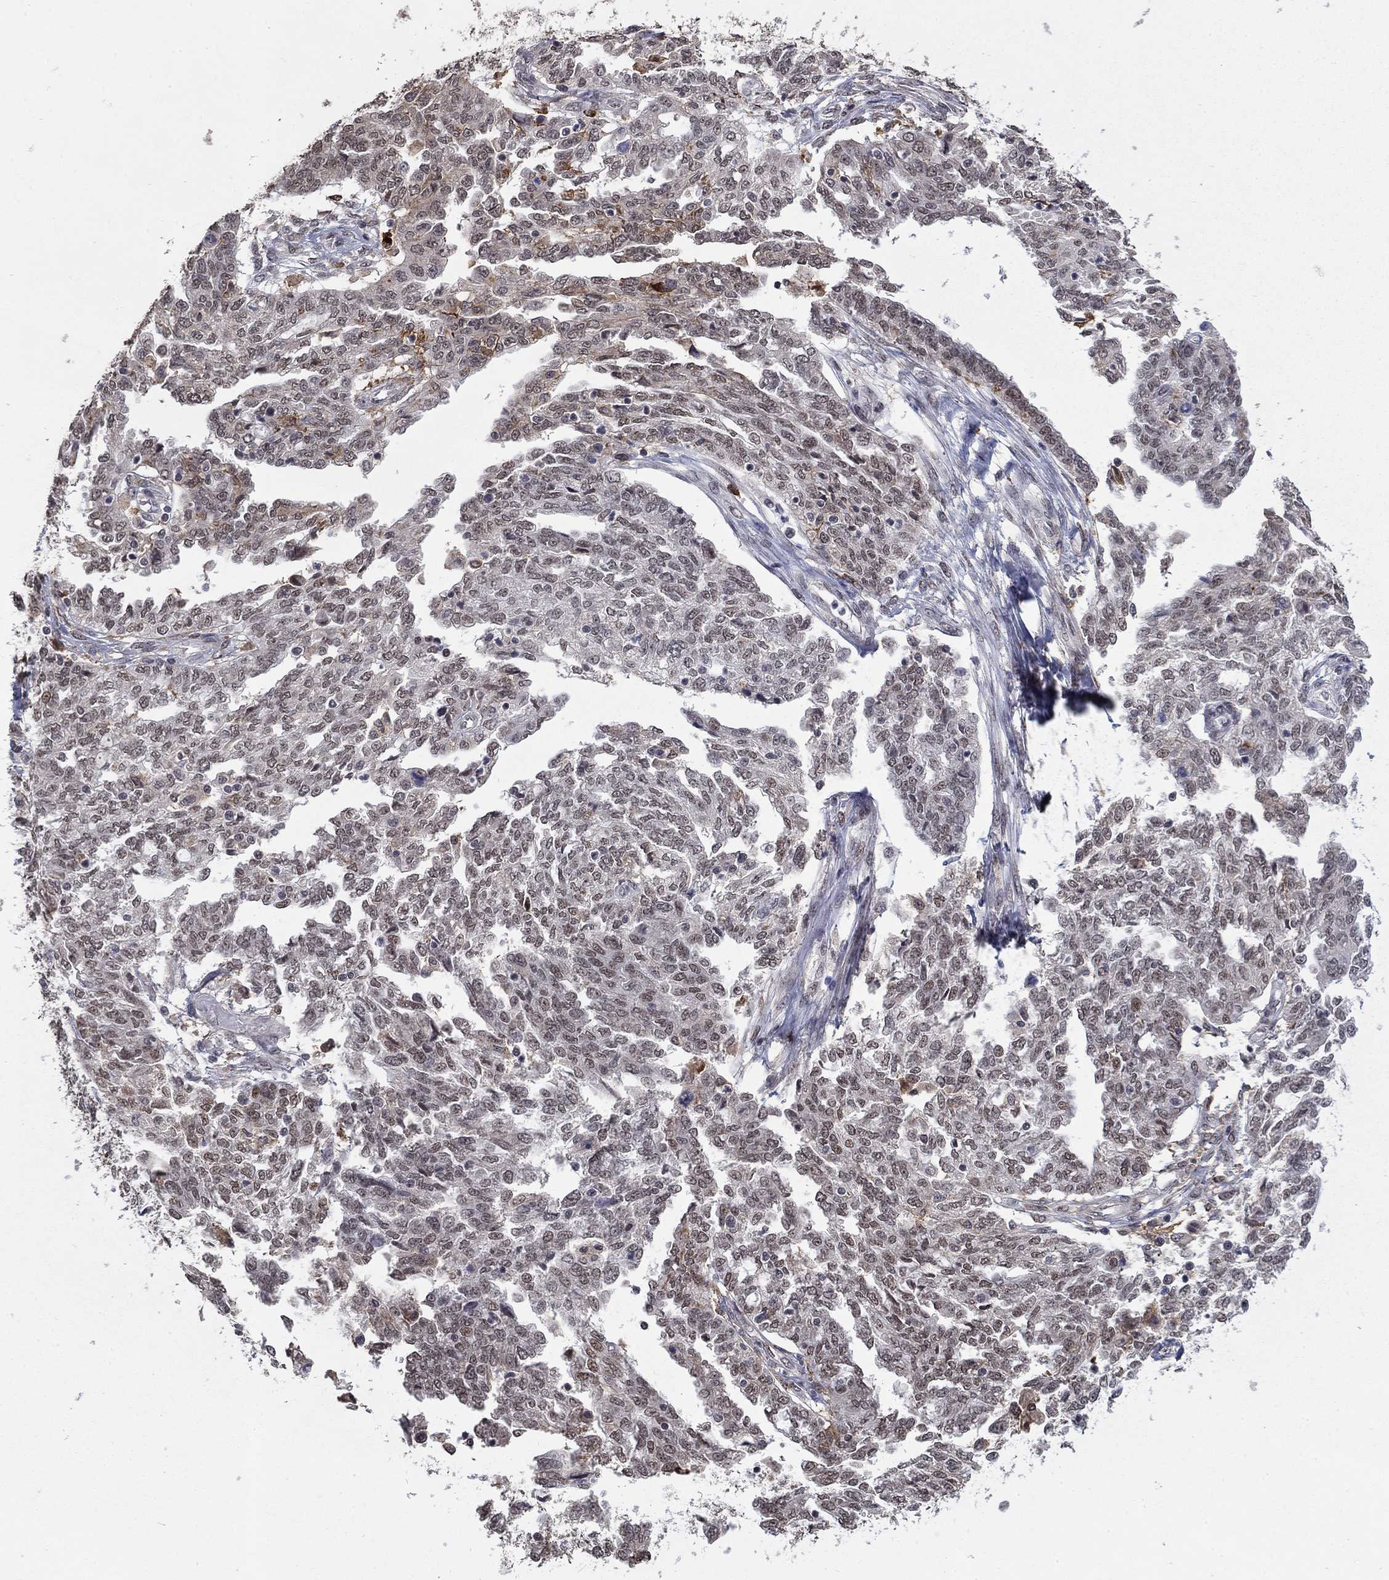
{"staining": {"intensity": "moderate", "quantity": "25%-75%", "location": "nuclear"}, "tissue": "ovarian cancer", "cell_type": "Tumor cells", "image_type": "cancer", "snomed": [{"axis": "morphology", "description": "Cystadenocarcinoma, serous, NOS"}, {"axis": "topography", "description": "Ovary"}], "caption": "Moderate nuclear protein expression is appreciated in about 25%-75% of tumor cells in ovarian cancer (serous cystadenocarcinoma). (DAB (3,3'-diaminobenzidine) IHC, brown staining for protein, blue staining for nuclei).", "gene": "GRIA3", "patient": {"sex": "female", "age": 67}}